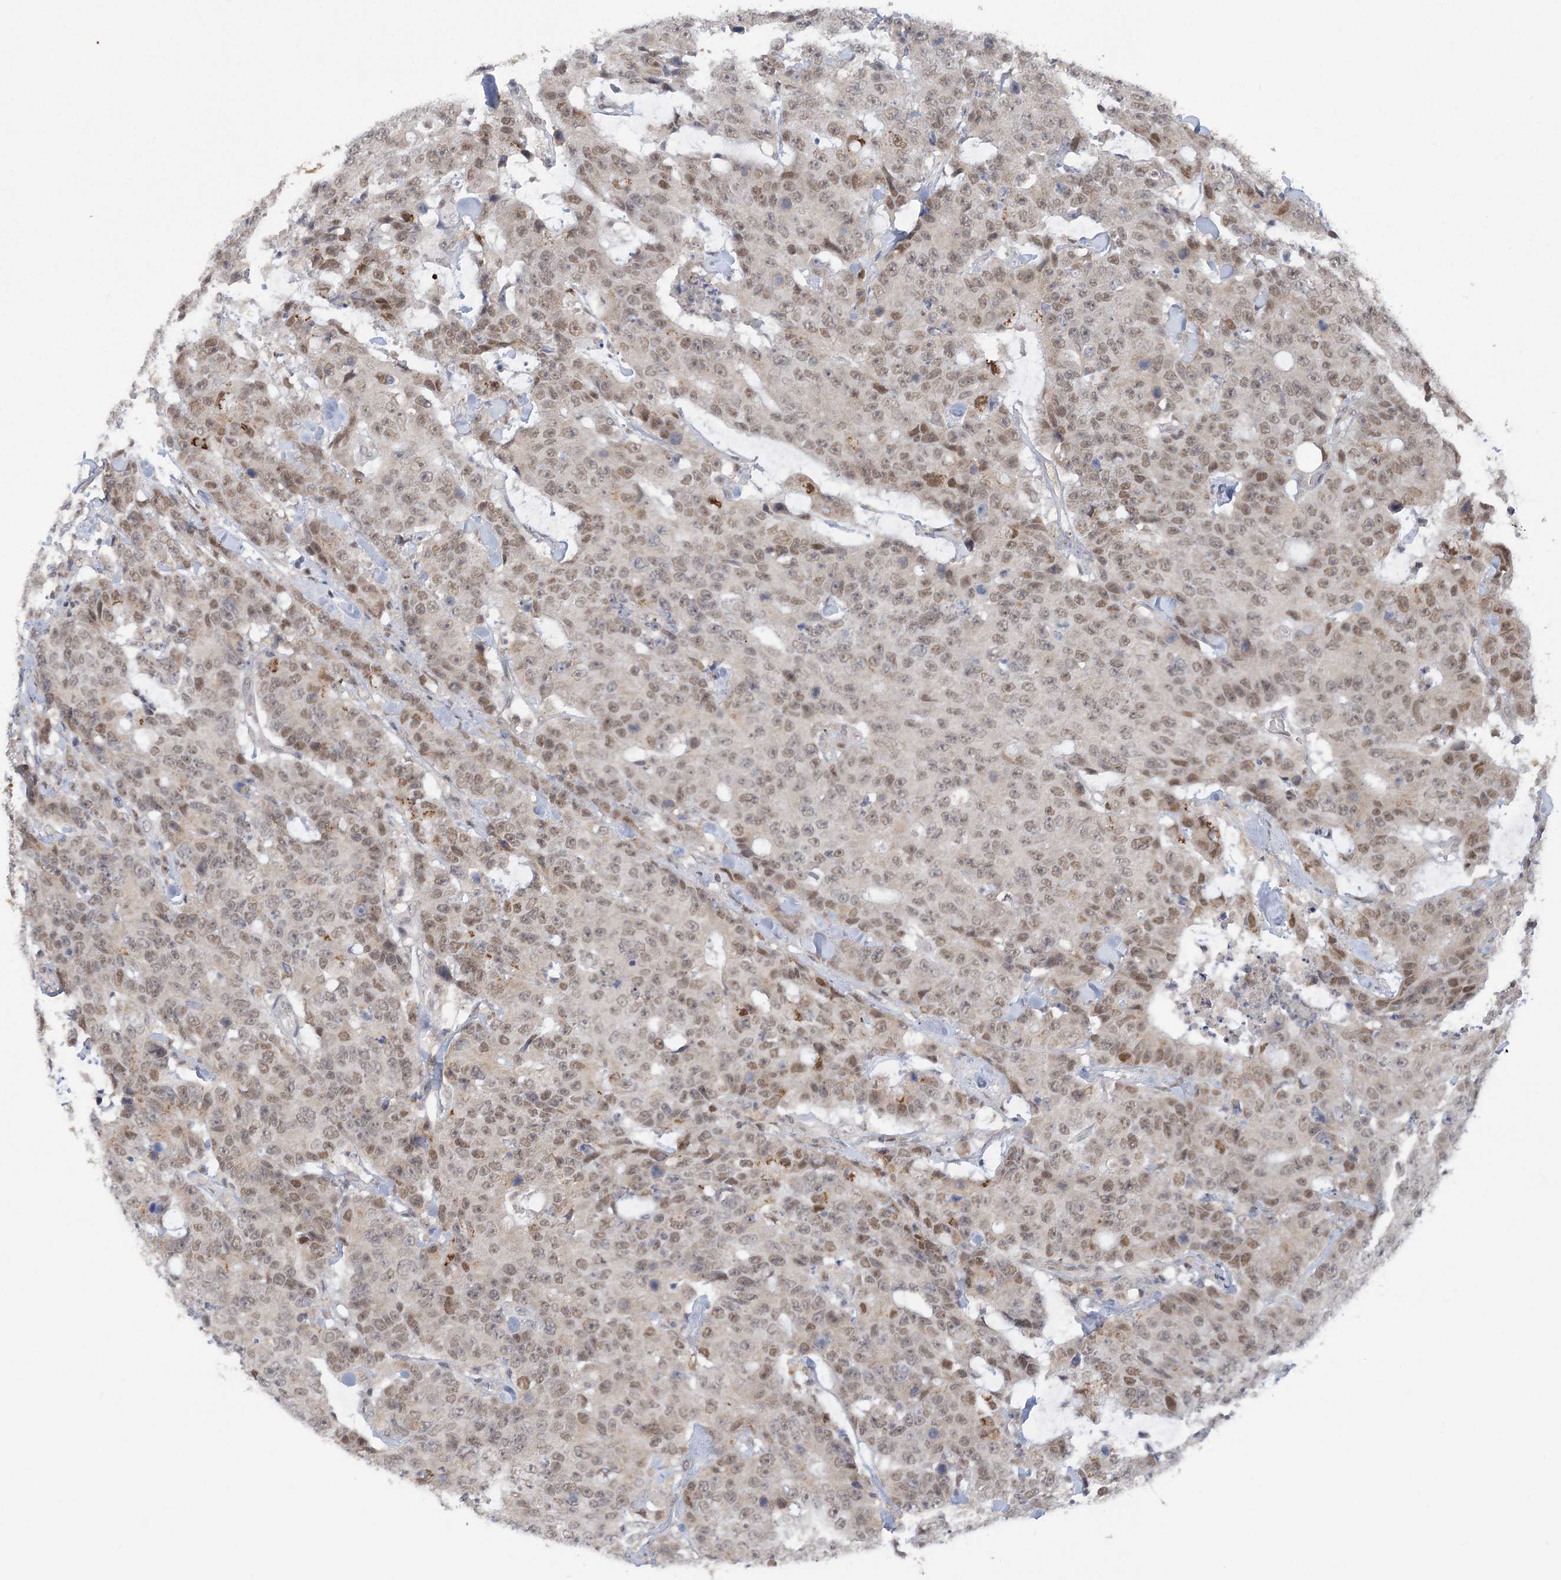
{"staining": {"intensity": "moderate", "quantity": "25%-75%", "location": "nuclear"}, "tissue": "colorectal cancer", "cell_type": "Tumor cells", "image_type": "cancer", "snomed": [{"axis": "morphology", "description": "Adenocarcinoma, NOS"}, {"axis": "topography", "description": "Colon"}], "caption": "Immunohistochemistry (IHC) (DAB) staining of human adenocarcinoma (colorectal) shows moderate nuclear protein staining in about 25%-75% of tumor cells.", "gene": "ZBTB7A", "patient": {"sex": "female", "age": 86}}